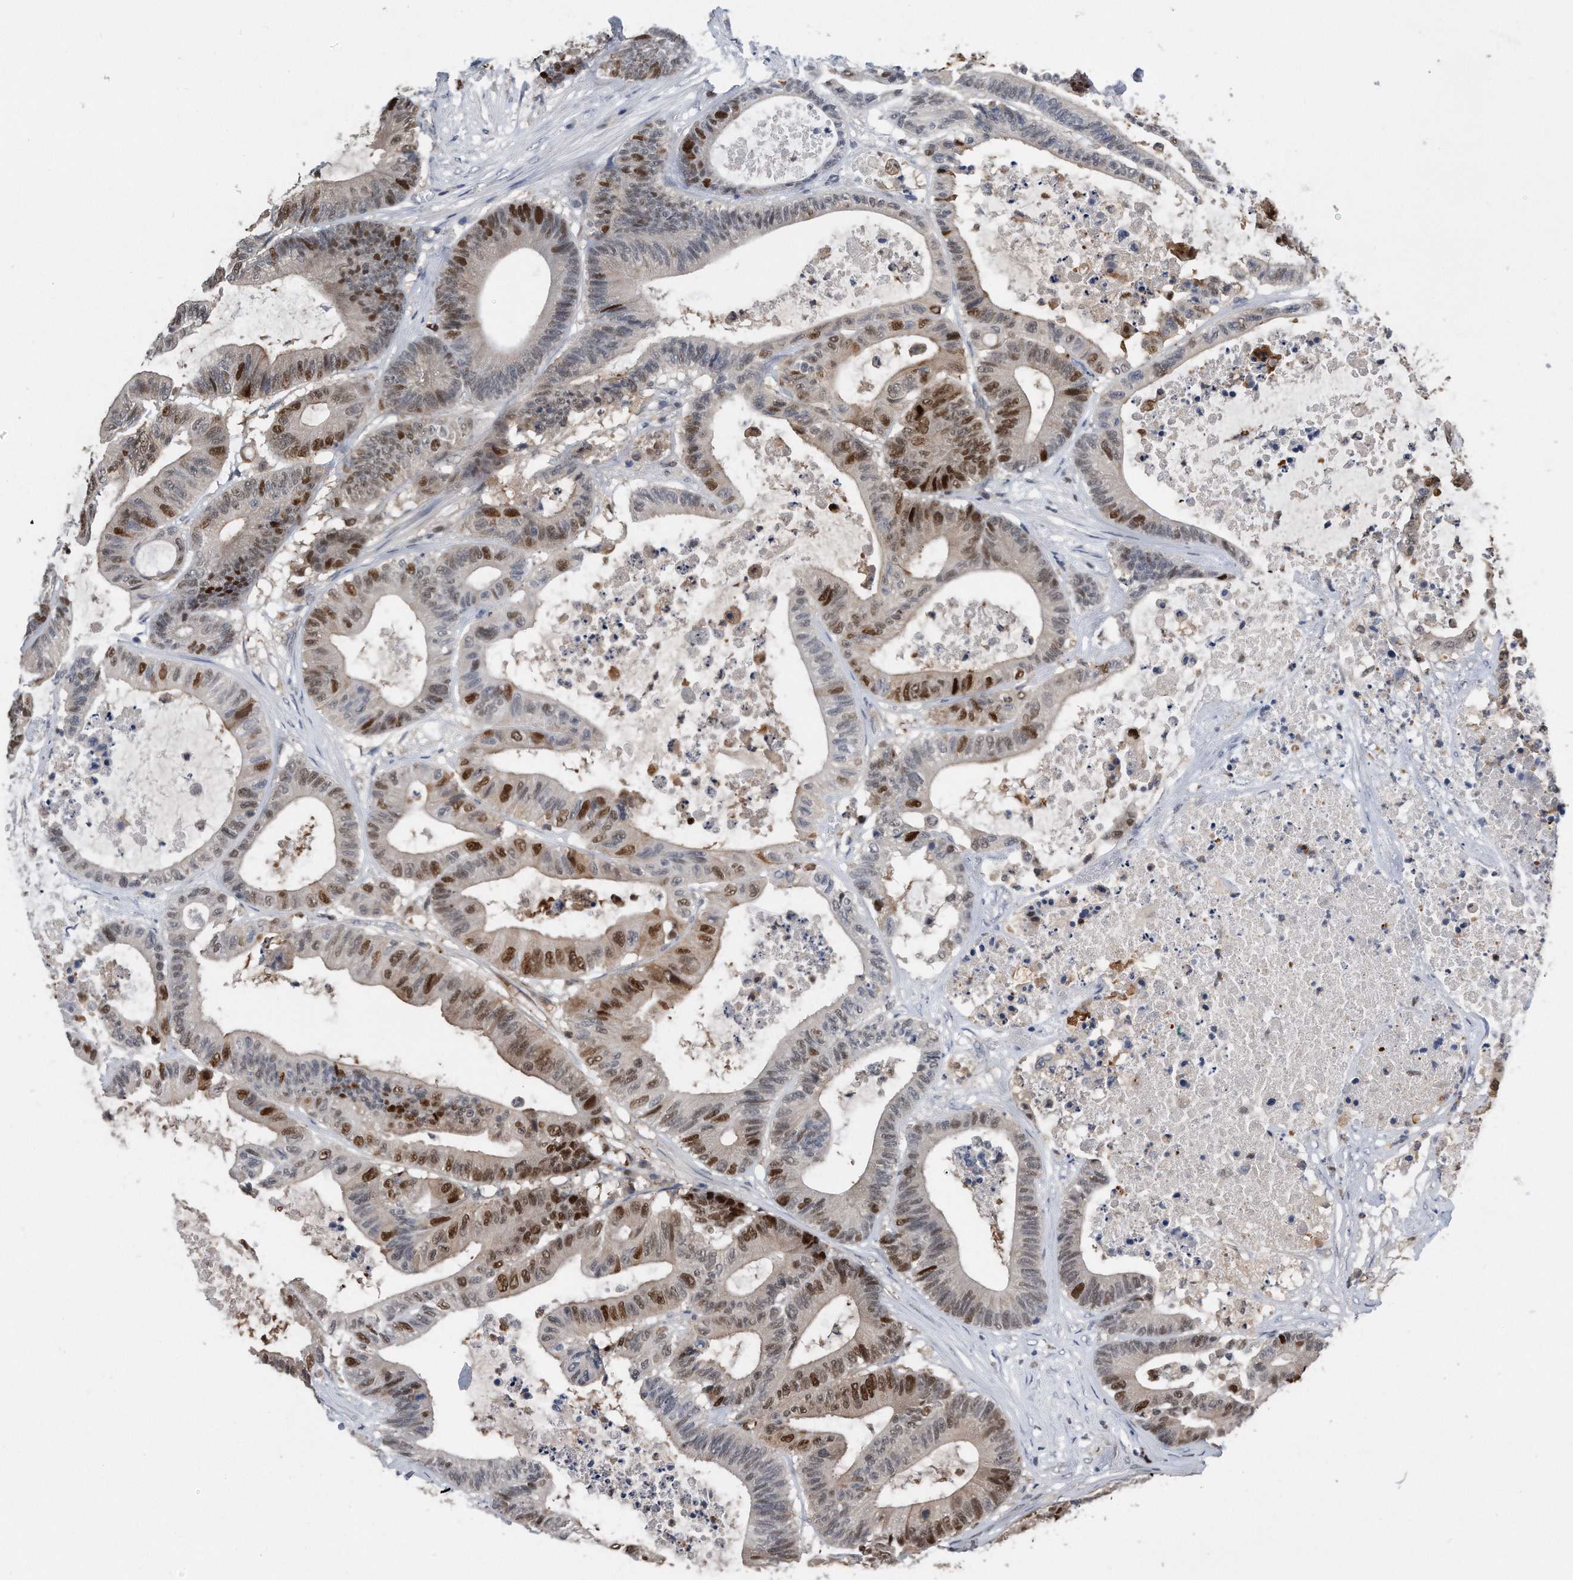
{"staining": {"intensity": "strong", "quantity": "25%-75%", "location": "nuclear"}, "tissue": "colorectal cancer", "cell_type": "Tumor cells", "image_type": "cancer", "snomed": [{"axis": "morphology", "description": "Adenocarcinoma, NOS"}, {"axis": "topography", "description": "Colon"}], "caption": "Immunohistochemistry (IHC) image of neoplastic tissue: colorectal cancer (adenocarcinoma) stained using immunohistochemistry reveals high levels of strong protein expression localized specifically in the nuclear of tumor cells, appearing as a nuclear brown color.", "gene": "PCNA", "patient": {"sex": "female", "age": 84}}